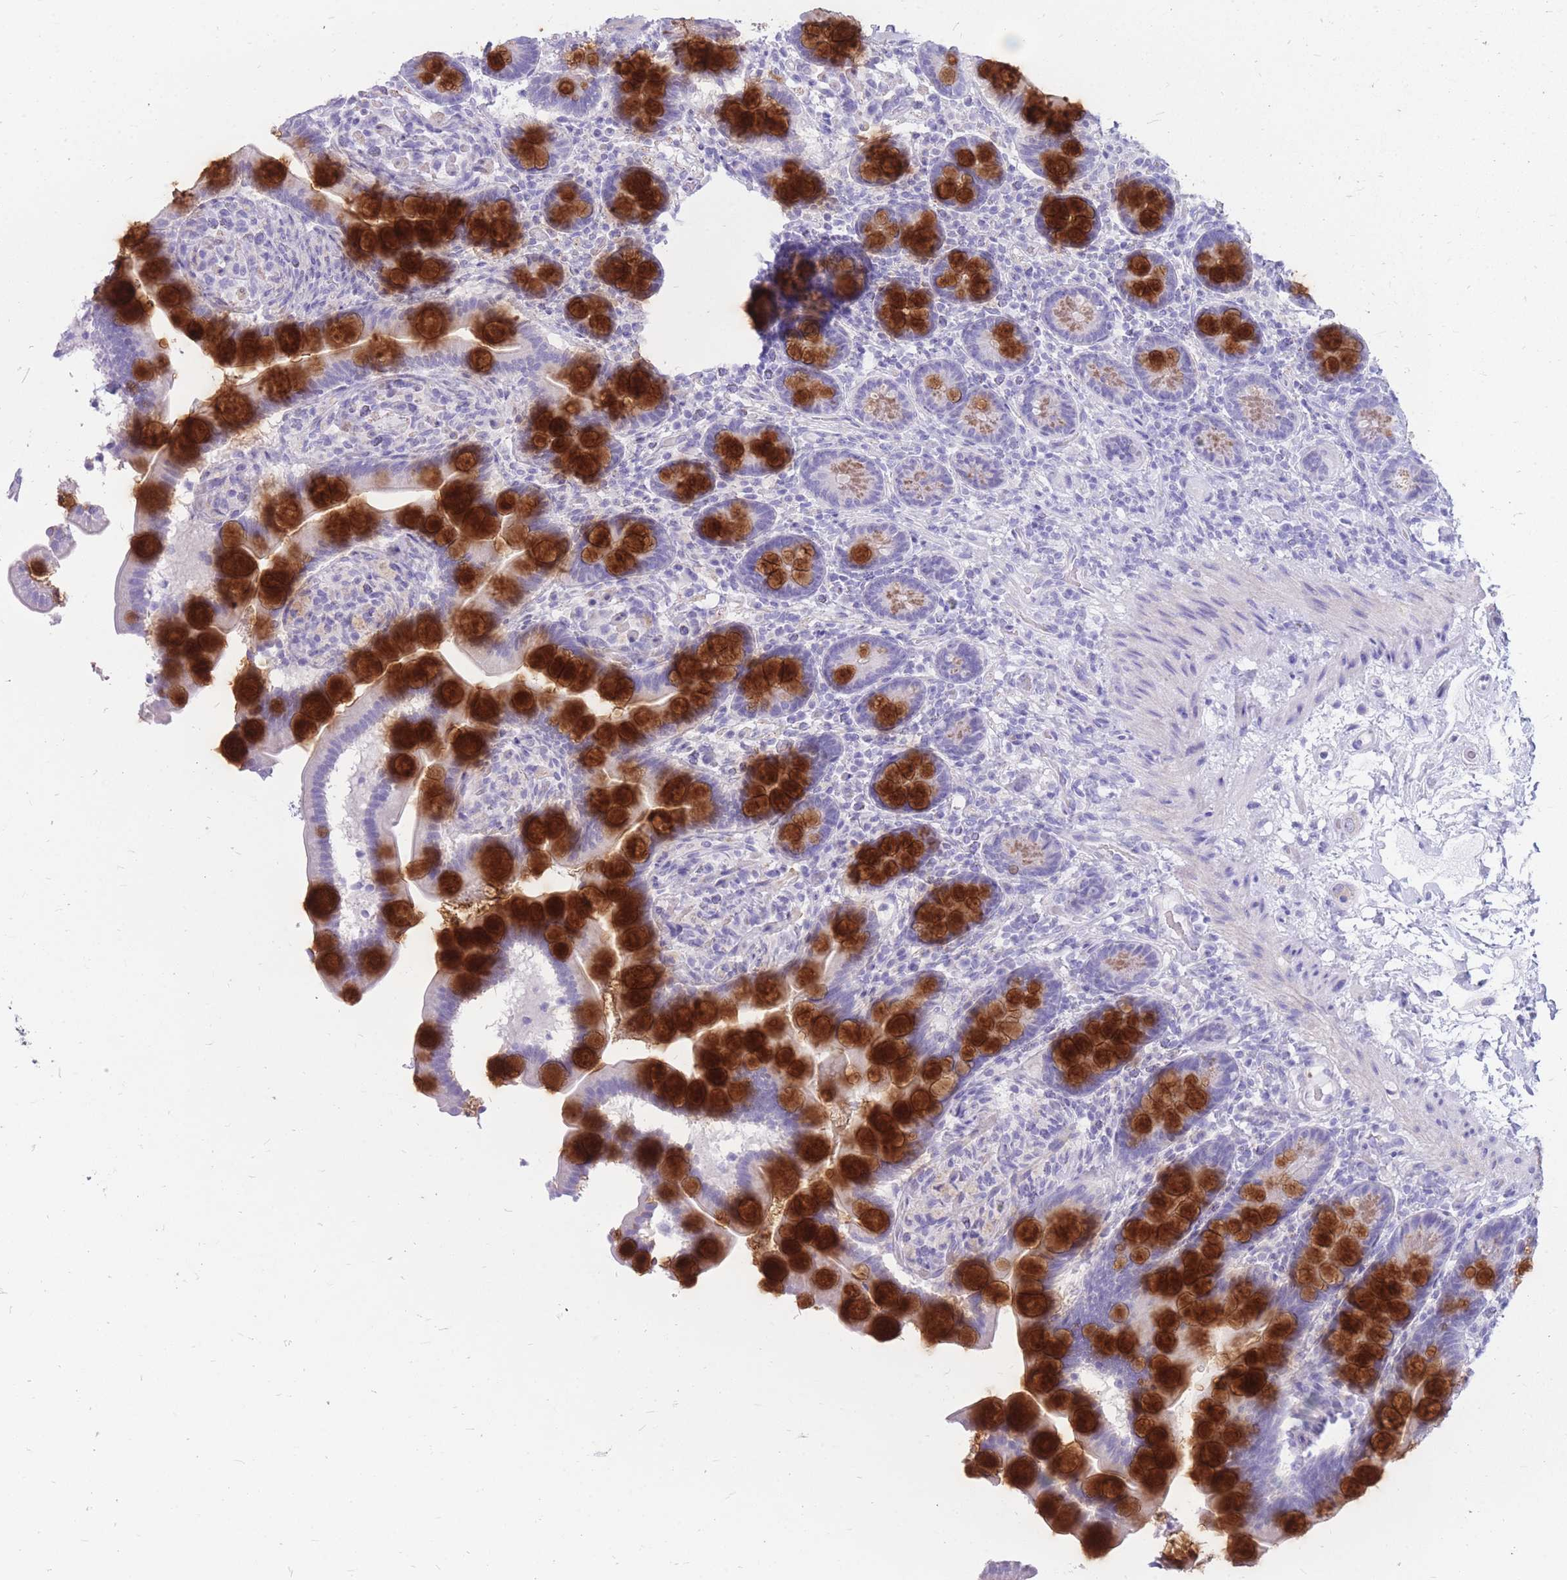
{"staining": {"intensity": "strong", "quantity": "25%-75%", "location": "cytoplasmic/membranous"}, "tissue": "small intestine", "cell_type": "Glandular cells", "image_type": "normal", "snomed": [{"axis": "morphology", "description": "Normal tissue, NOS"}, {"axis": "topography", "description": "Small intestine"}], "caption": "Small intestine was stained to show a protein in brown. There is high levels of strong cytoplasmic/membranous positivity in about 25%-75% of glandular cells. (Stains: DAB (3,3'-diaminobenzidine) in brown, nuclei in blue, Microscopy: brightfield microscopy at high magnification).", "gene": "CYP21A2", "patient": {"sex": "female", "age": 64}}